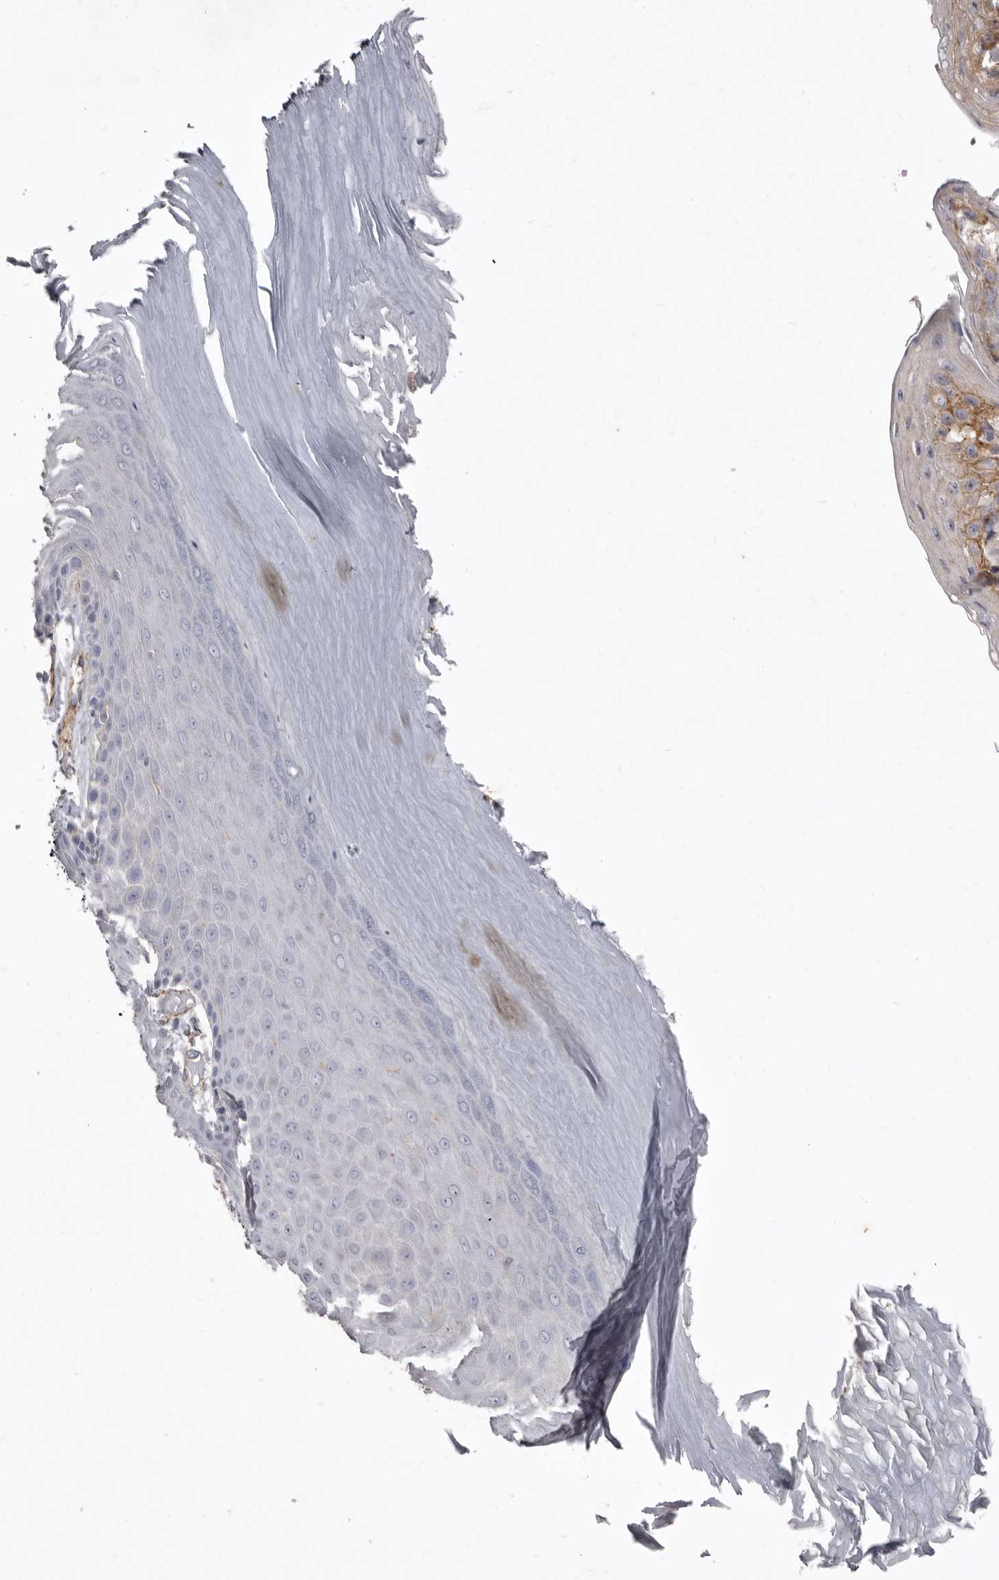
{"staining": {"intensity": "weak", "quantity": "<25%", "location": "cytoplasmic/membranous"}, "tissue": "melanoma", "cell_type": "Tumor cells", "image_type": "cancer", "snomed": [{"axis": "morphology", "description": "Malignant melanoma, NOS"}, {"axis": "topography", "description": "Skin"}], "caption": "Immunohistochemical staining of human malignant melanoma reveals no significant positivity in tumor cells.", "gene": "P2RX6", "patient": {"sex": "female", "age": 73}}